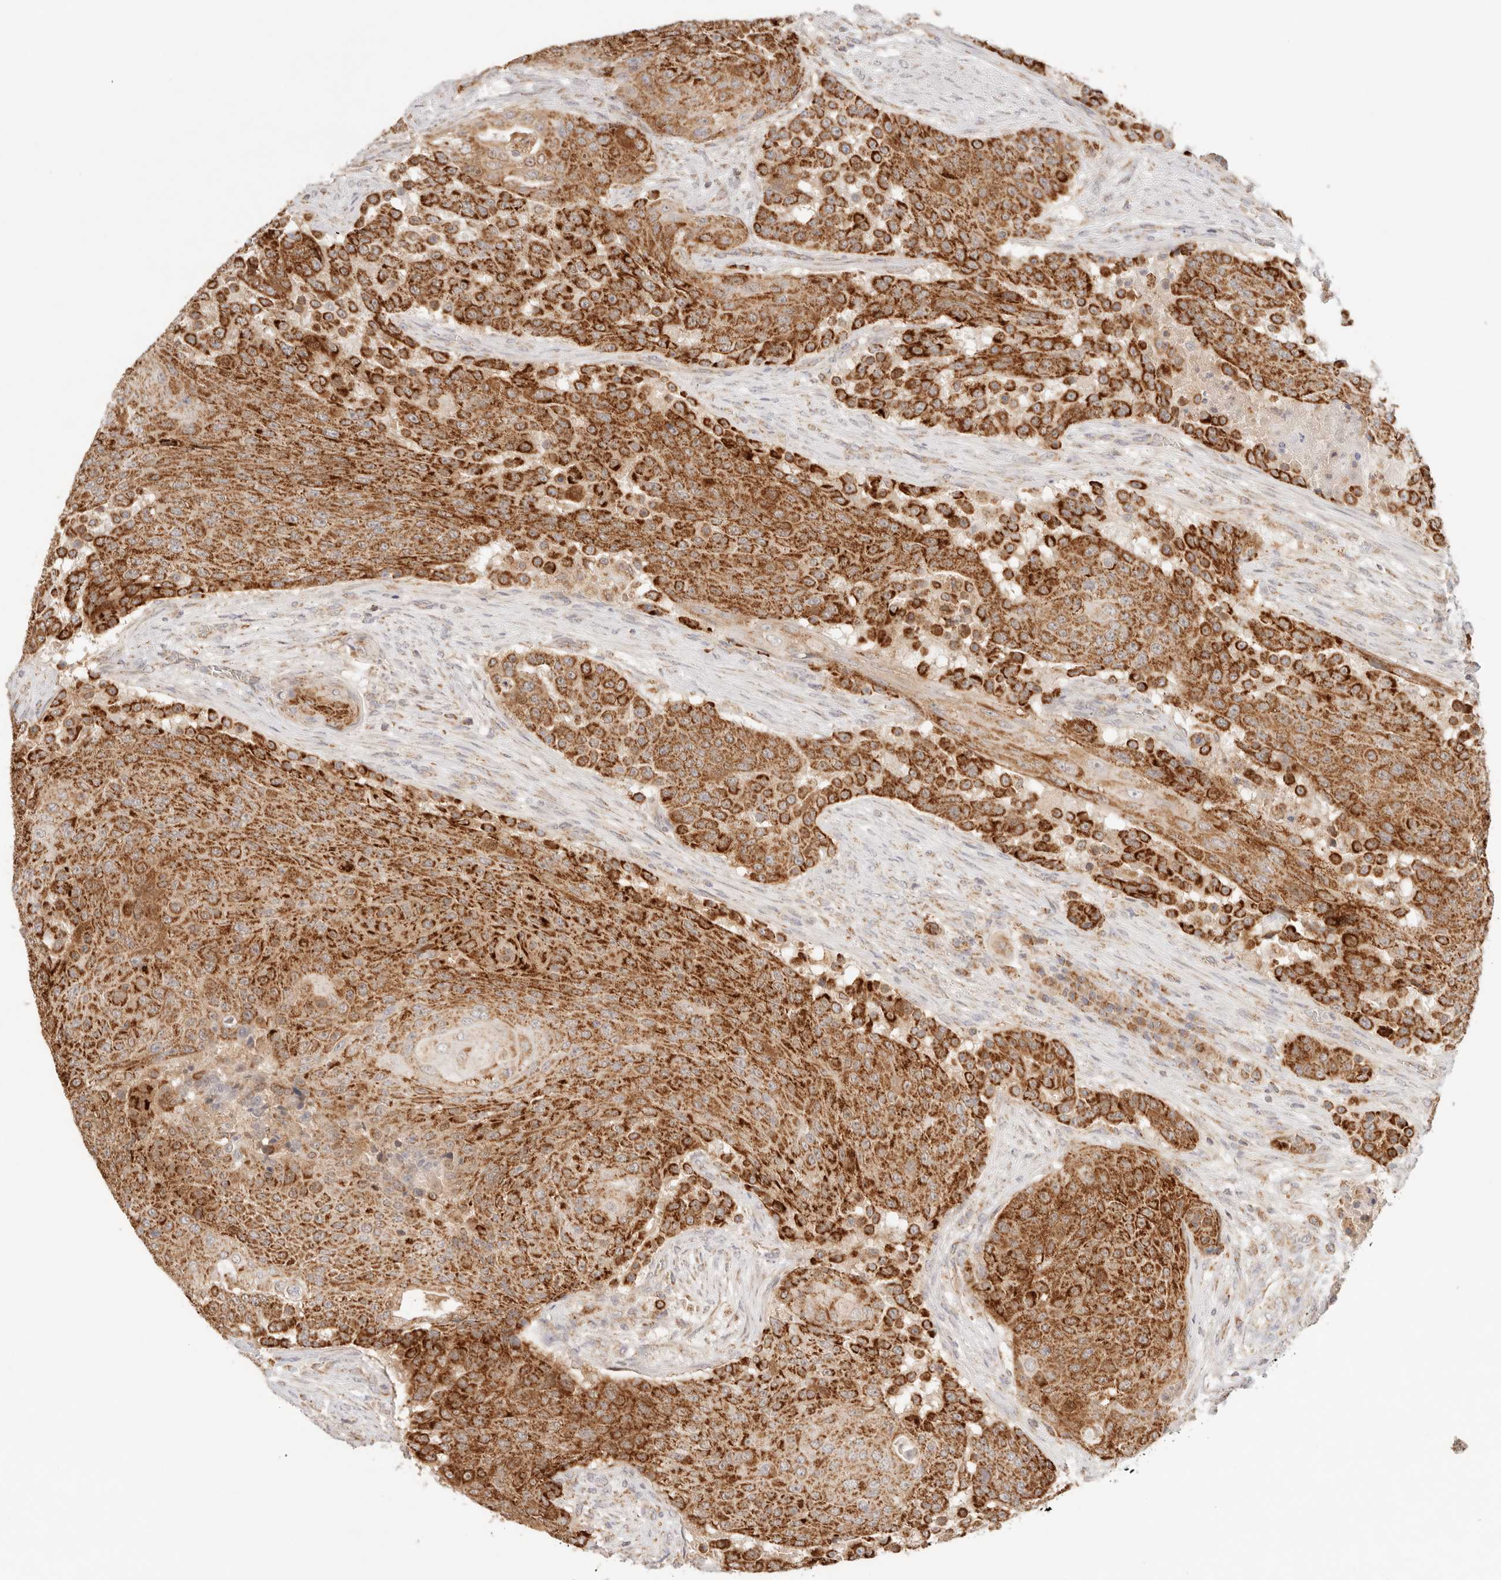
{"staining": {"intensity": "strong", "quantity": ">75%", "location": "cytoplasmic/membranous"}, "tissue": "urothelial cancer", "cell_type": "Tumor cells", "image_type": "cancer", "snomed": [{"axis": "morphology", "description": "Urothelial carcinoma, High grade"}, {"axis": "topography", "description": "Urinary bladder"}], "caption": "An immunohistochemistry (IHC) histopathology image of neoplastic tissue is shown. Protein staining in brown shows strong cytoplasmic/membranous positivity in urothelial cancer within tumor cells.", "gene": "COA6", "patient": {"sex": "female", "age": 63}}